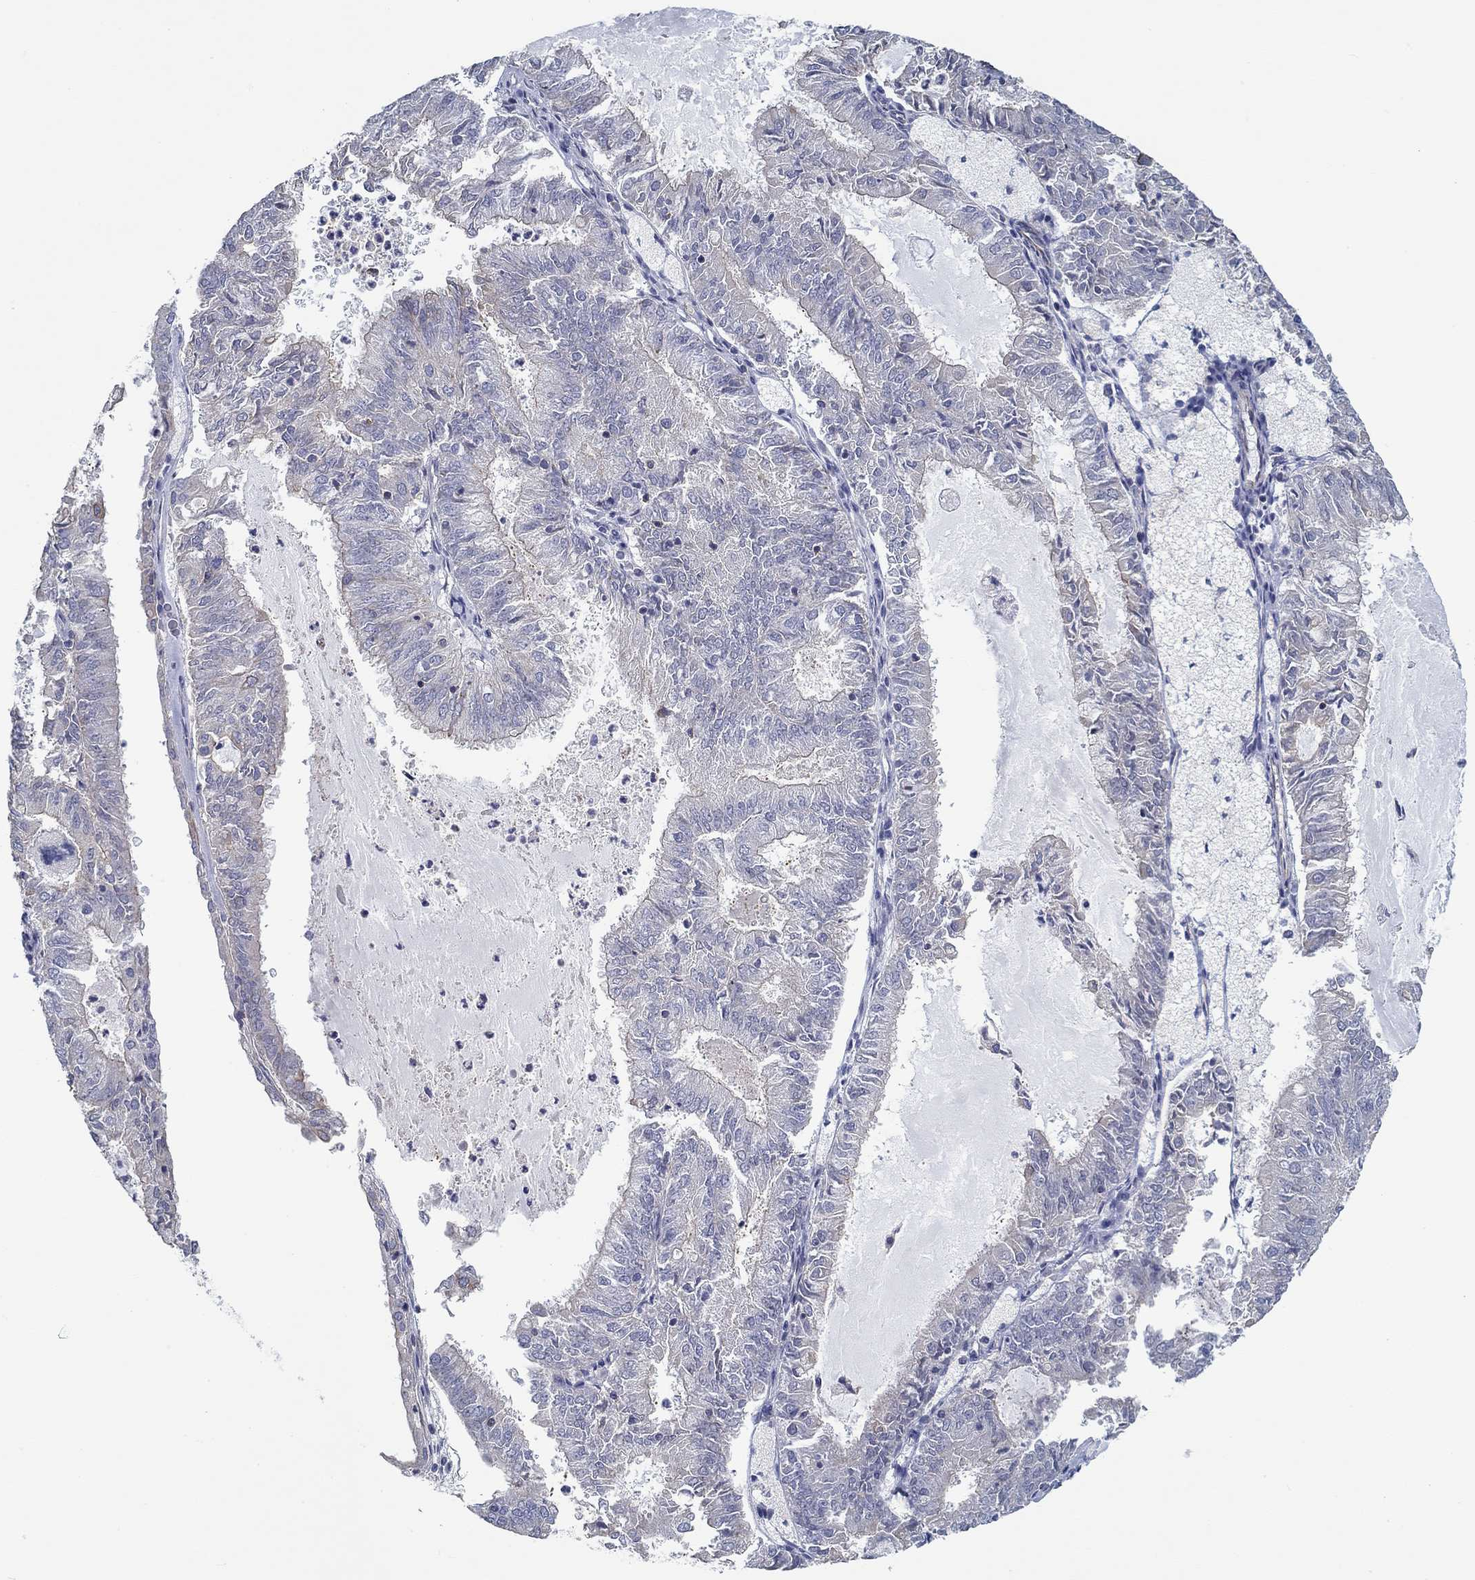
{"staining": {"intensity": "weak", "quantity": "<25%", "location": "cytoplasmic/membranous"}, "tissue": "endometrial cancer", "cell_type": "Tumor cells", "image_type": "cancer", "snomed": [{"axis": "morphology", "description": "Adenocarcinoma, NOS"}, {"axis": "topography", "description": "Endometrium"}], "caption": "A high-resolution histopathology image shows immunohistochemistry staining of adenocarcinoma (endometrial), which exhibits no significant positivity in tumor cells.", "gene": "BBOF1", "patient": {"sex": "female", "age": 57}}